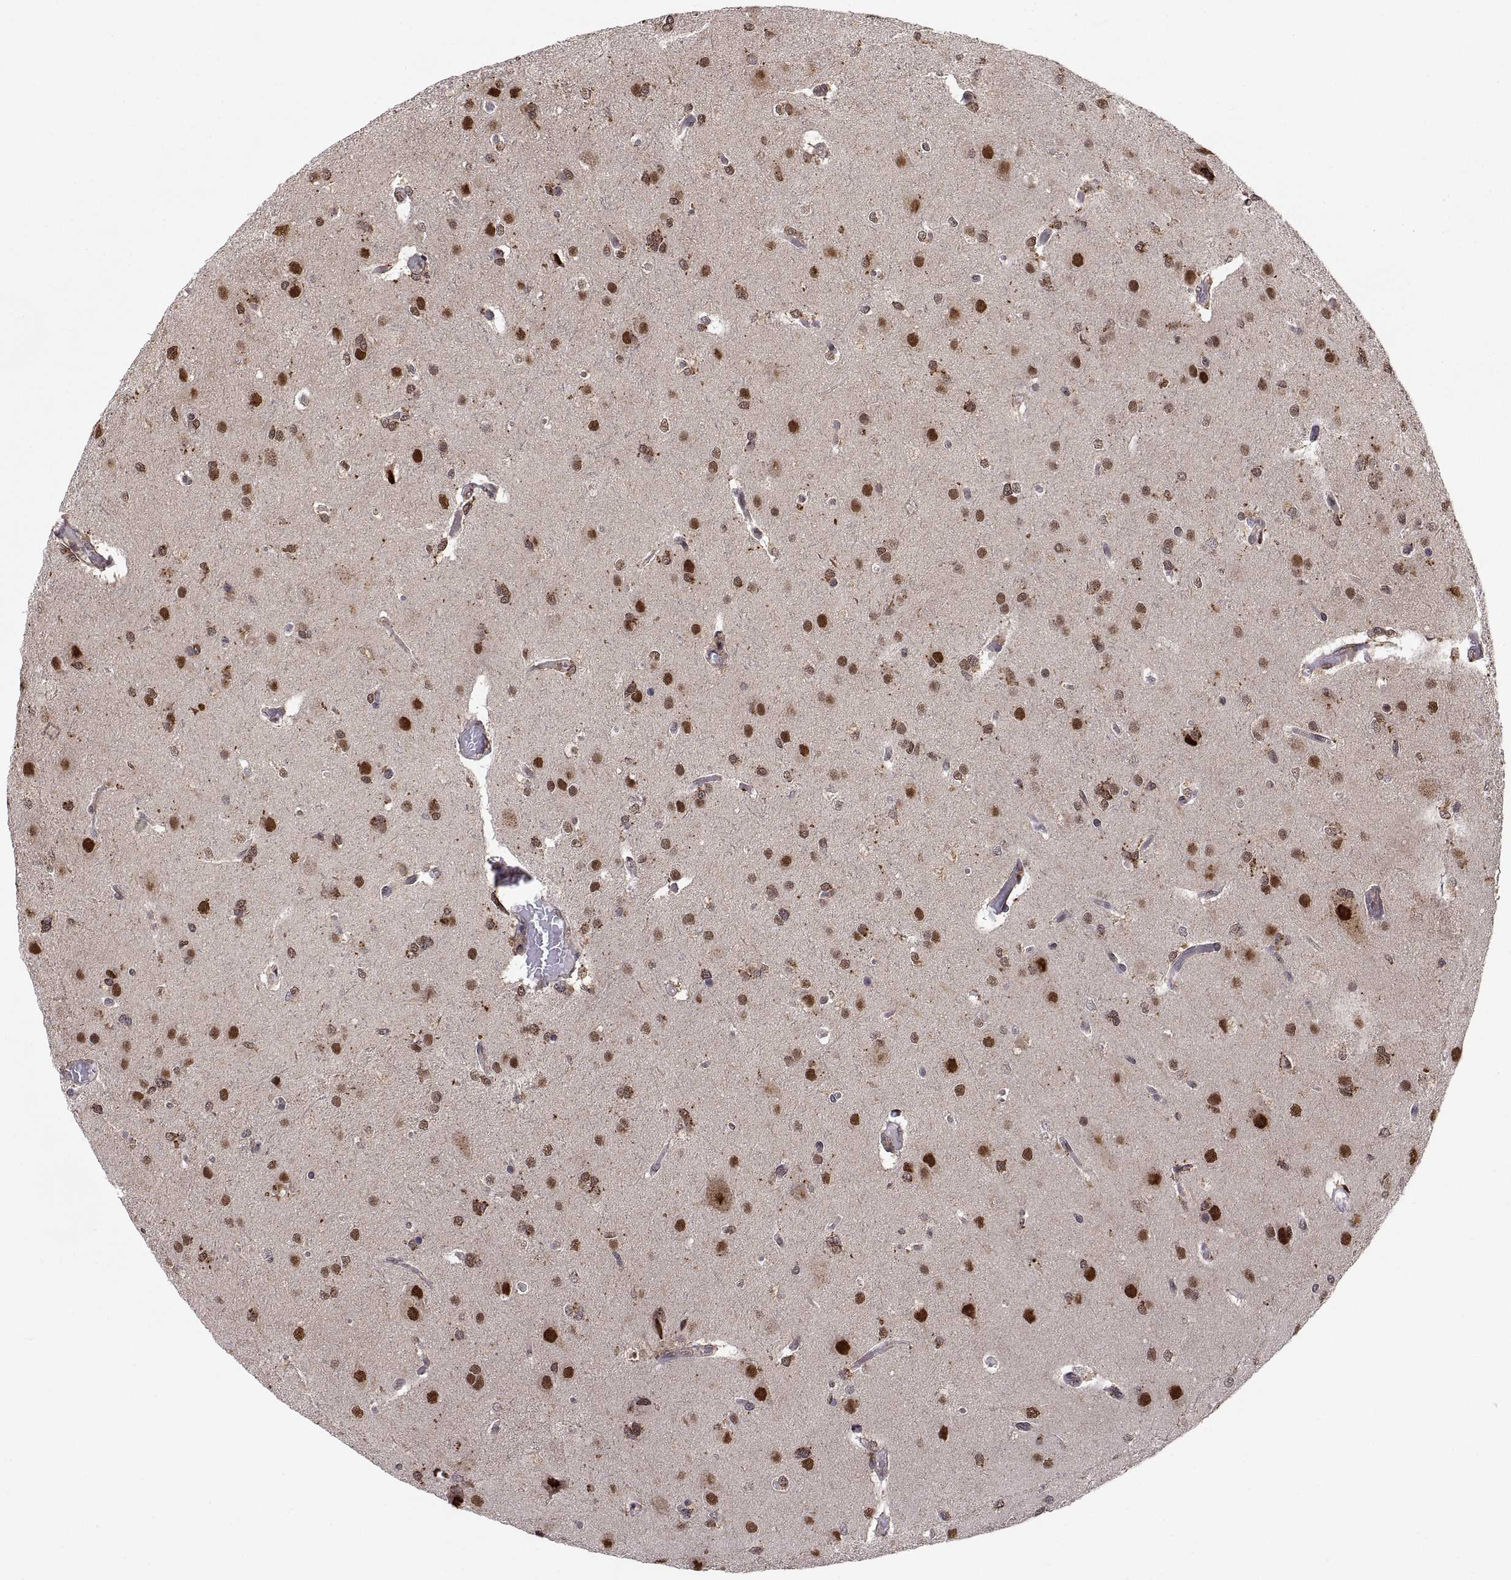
{"staining": {"intensity": "strong", "quantity": "25%-75%", "location": "nuclear"}, "tissue": "glioma", "cell_type": "Tumor cells", "image_type": "cancer", "snomed": [{"axis": "morphology", "description": "Glioma, malignant, High grade"}, {"axis": "topography", "description": "Brain"}], "caption": "Immunohistochemical staining of high-grade glioma (malignant) exhibits high levels of strong nuclear positivity in approximately 25%-75% of tumor cells.", "gene": "PSMC2", "patient": {"sex": "male", "age": 68}}